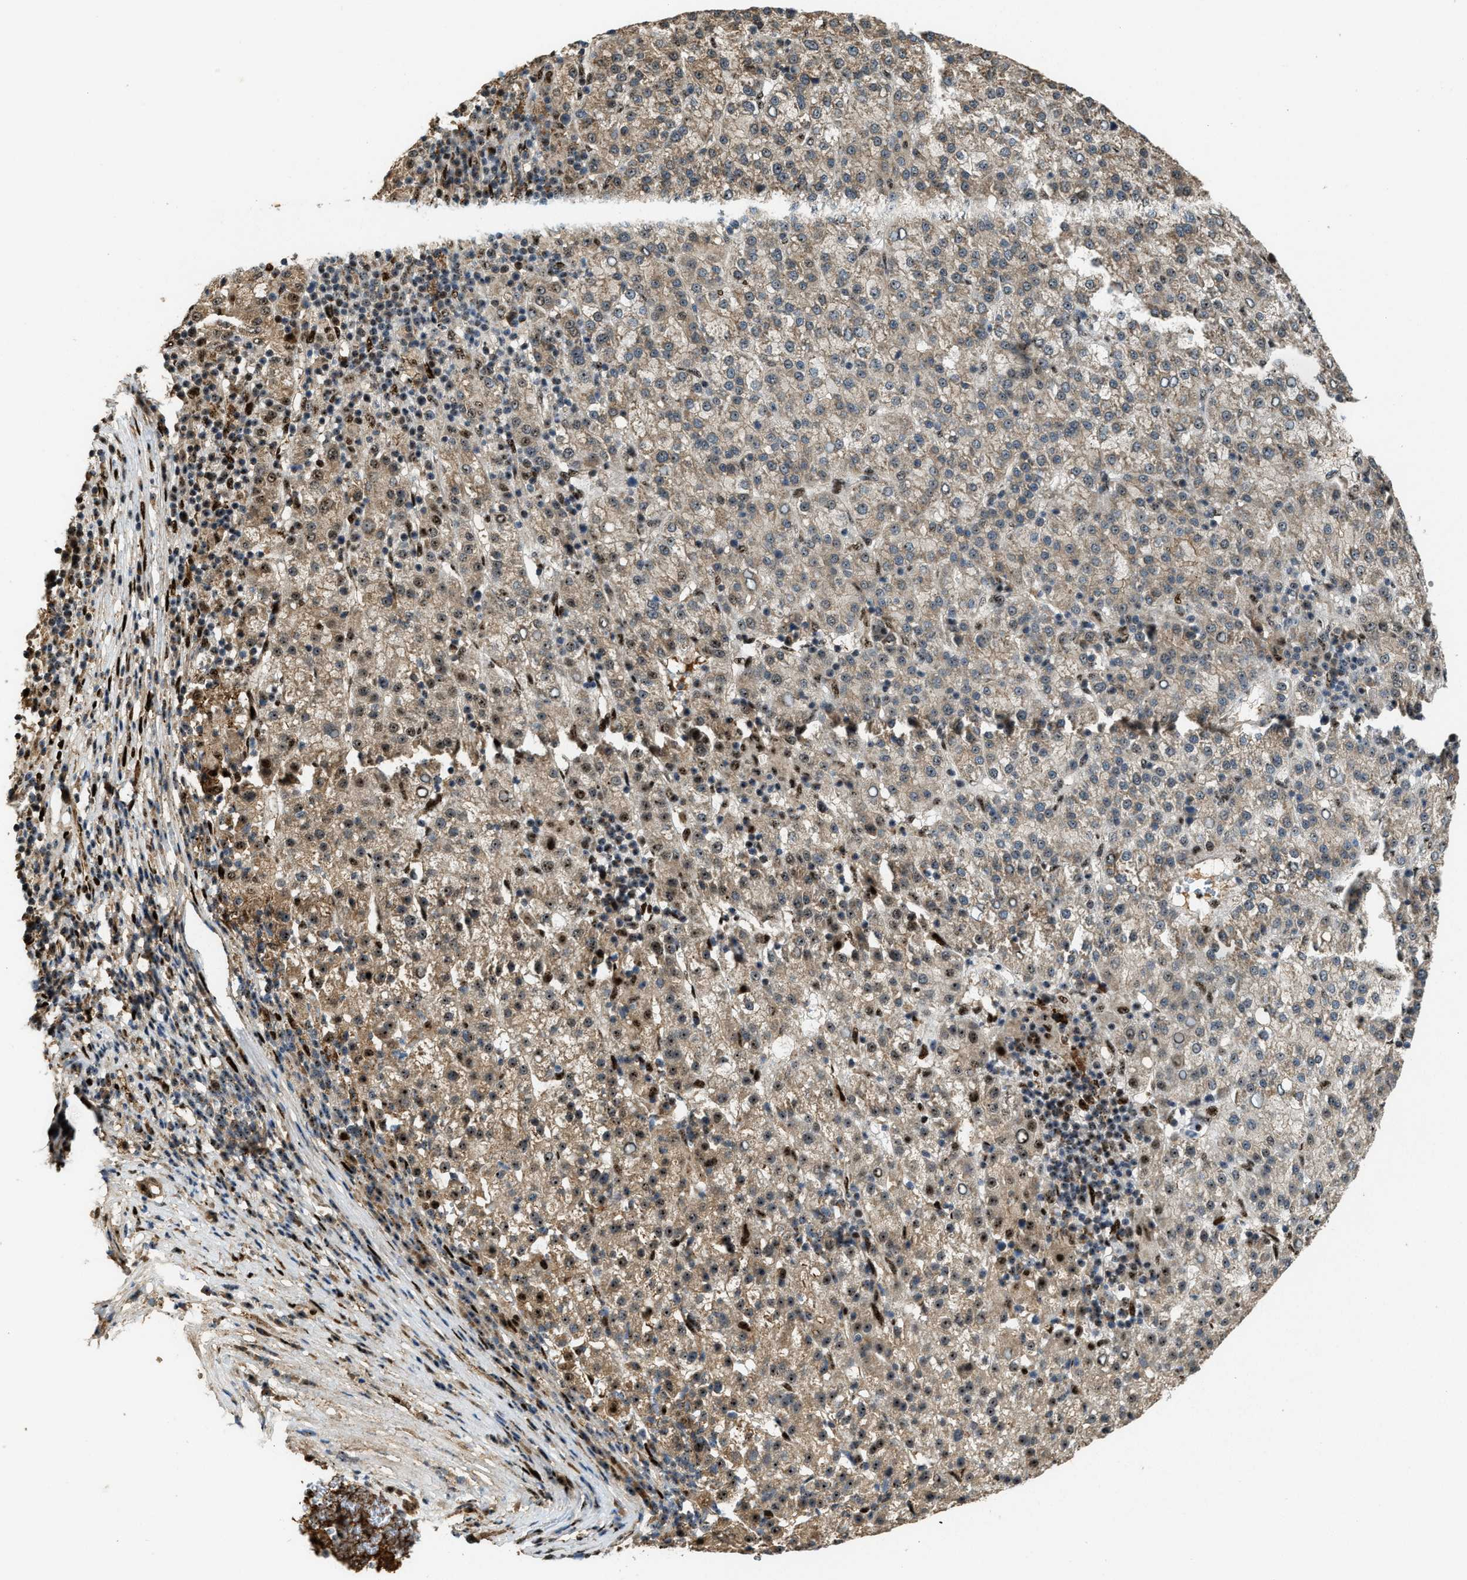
{"staining": {"intensity": "moderate", "quantity": "25%-75%", "location": "cytoplasmic/membranous,nuclear"}, "tissue": "liver cancer", "cell_type": "Tumor cells", "image_type": "cancer", "snomed": [{"axis": "morphology", "description": "Carcinoma, Hepatocellular, NOS"}, {"axis": "topography", "description": "Liver"}], "caption": "Tumor cells demonstrate moderate cytoplasmic/membranous and nuclear staining in about 25%-75% of cells in liver cancer.", "gene": "ZNF687", "patient": {"sex": "female", "age": 58}}